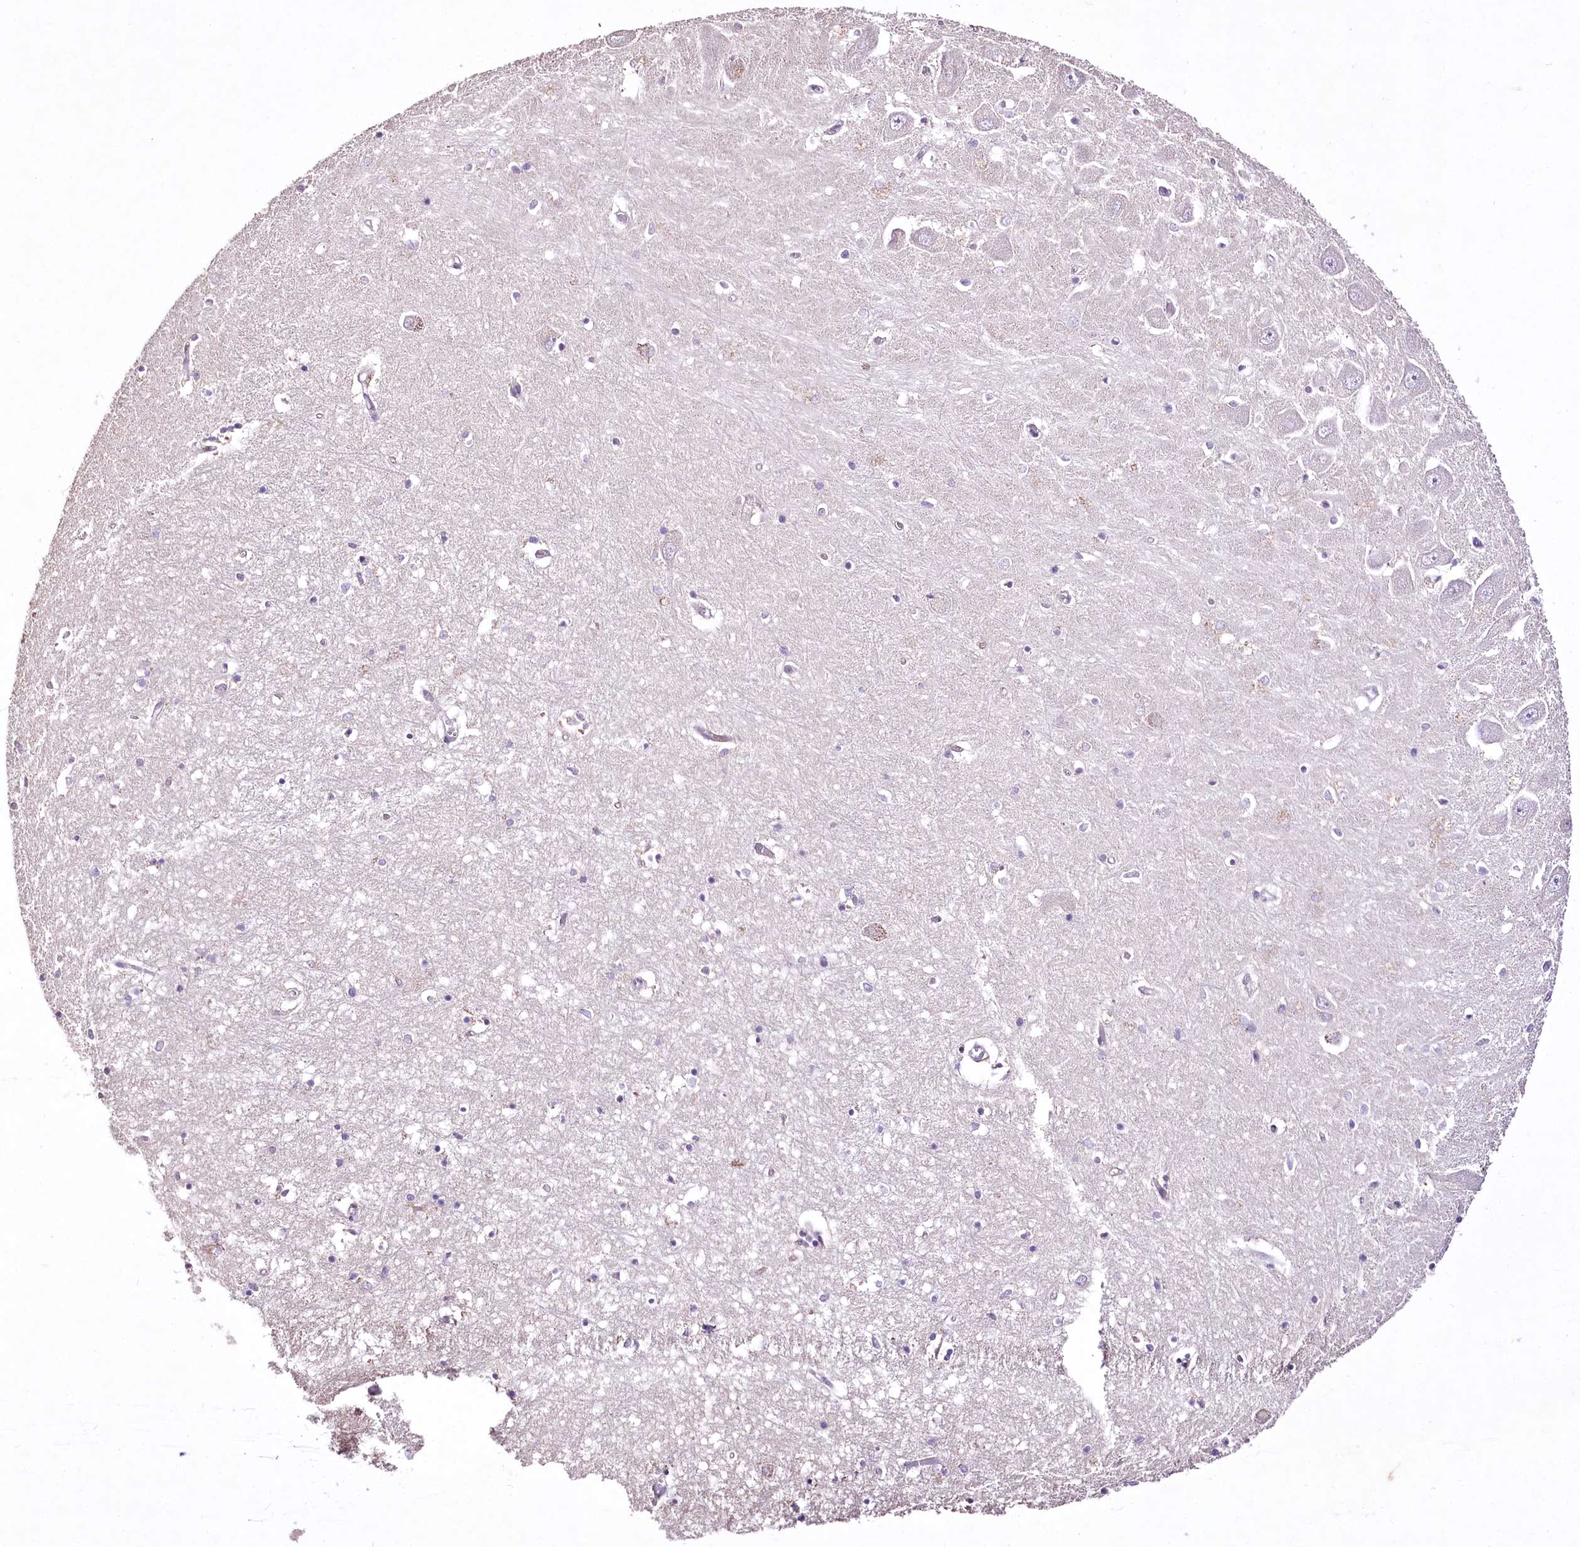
{"staining": {"intensity": "negative", "quantity": "none", "location": "none"}, "tissue": "hippocampus", "cell_type": "Glial cells", "image_type": "normal", "snomed": [{"axis": "morphology", "description": "Normal tissue, NOS"}, {"axis": "topography", "description": "Hippocampus"}], "caption": "An immunohistochemistry image of normal hippocampus is shown. There is no staining in glial cells of hippocampus.", "gene": "ENPP1", "patient": {"sex": "male", "age": 70}}